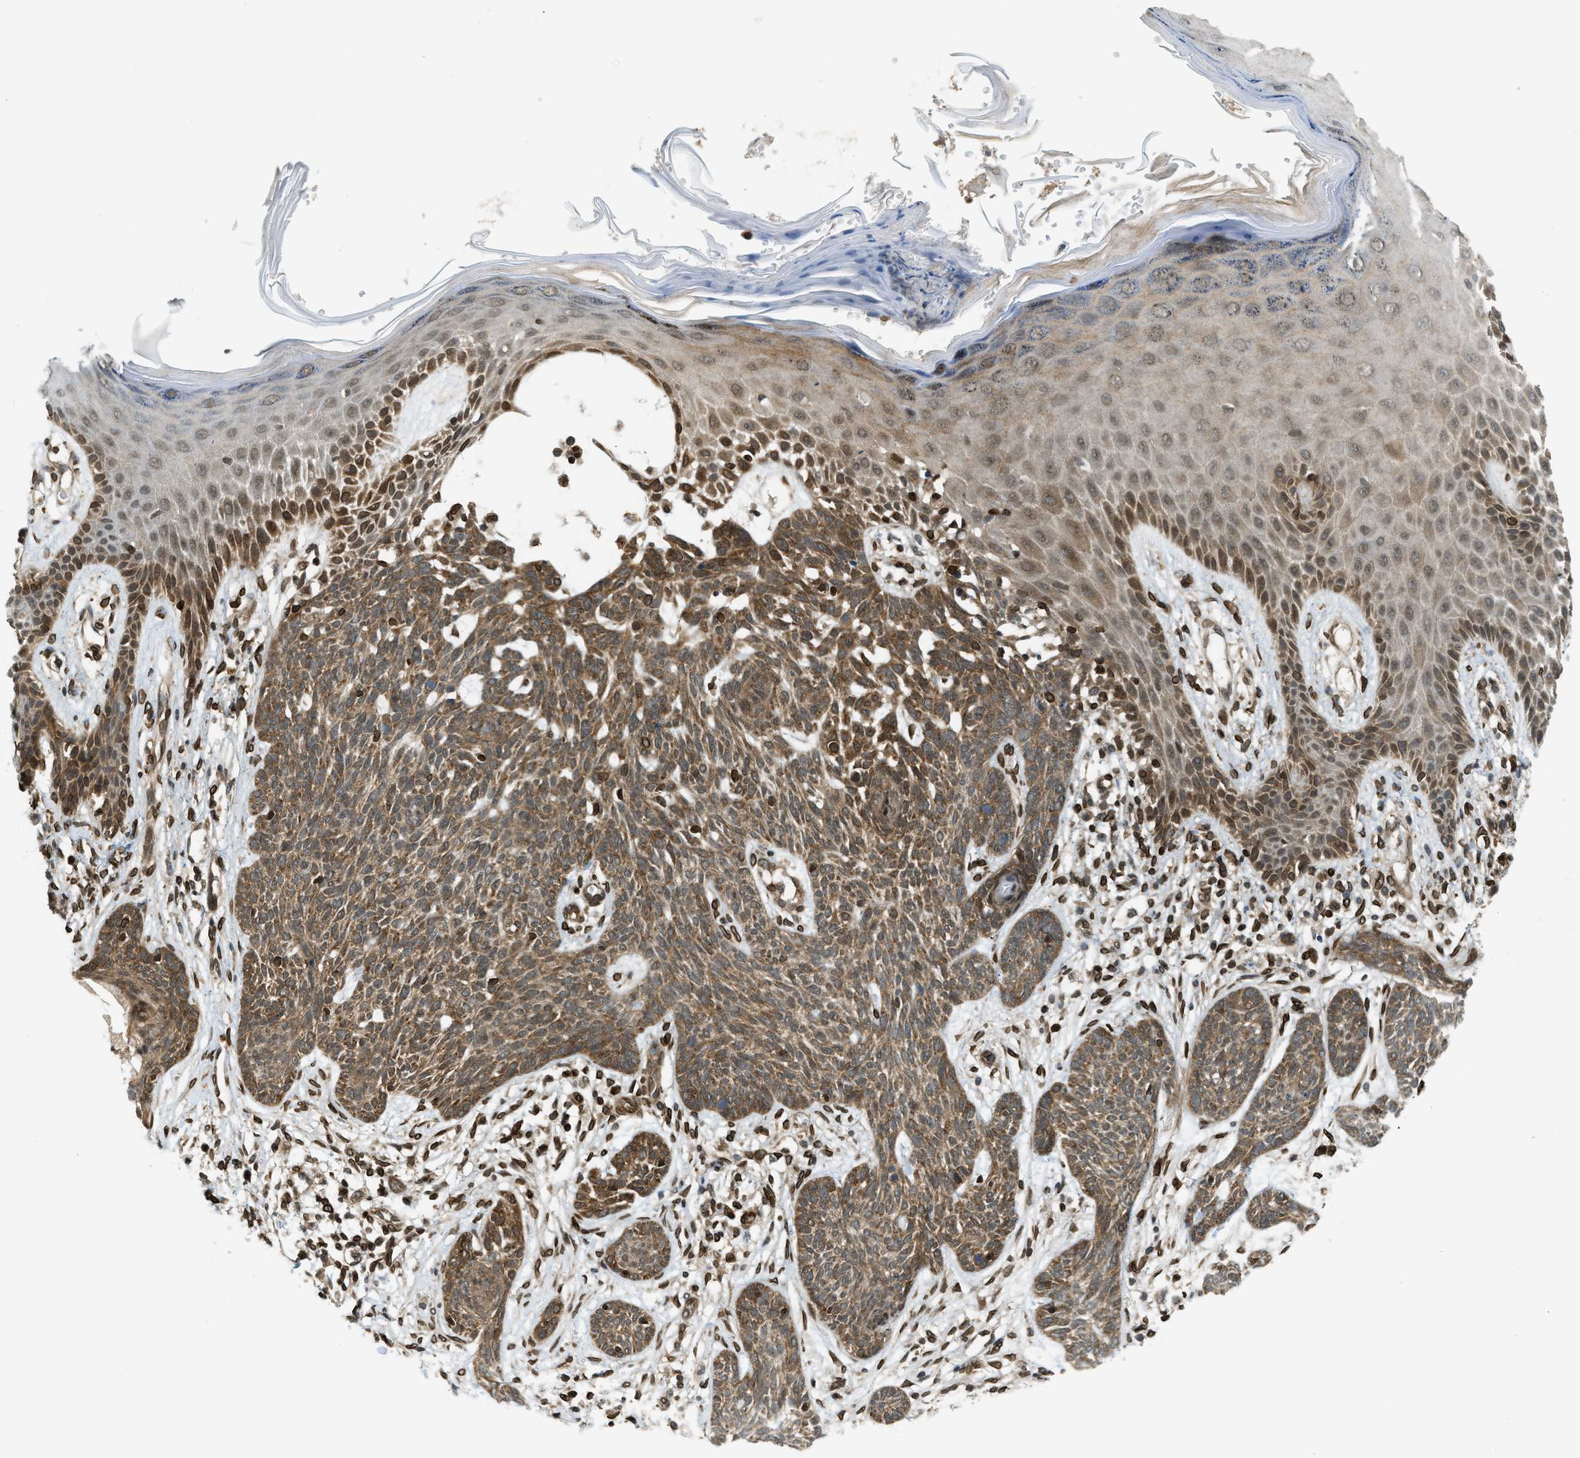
{"staining": {"intensity": "moderate", "quantity": ">75%", "location": "cytoplasmic/membranous"}, "tissue": "skin cancer", "cell_type": "Tumor cells", "image_type": "cancer", "snomed": [{"axis": "morphology", "description": "Basal cell carcinoma"}, {"axis": "topography", "description": "Skin"}], "caption": "Basal cell carcinoma (skin) stained with a brown dye displays moderate cytoplasmic/membranous positive positivity in about >75% of tumor cells.", "gene": "SYNE1", "patient": {"sex": "female", "age": 59}}